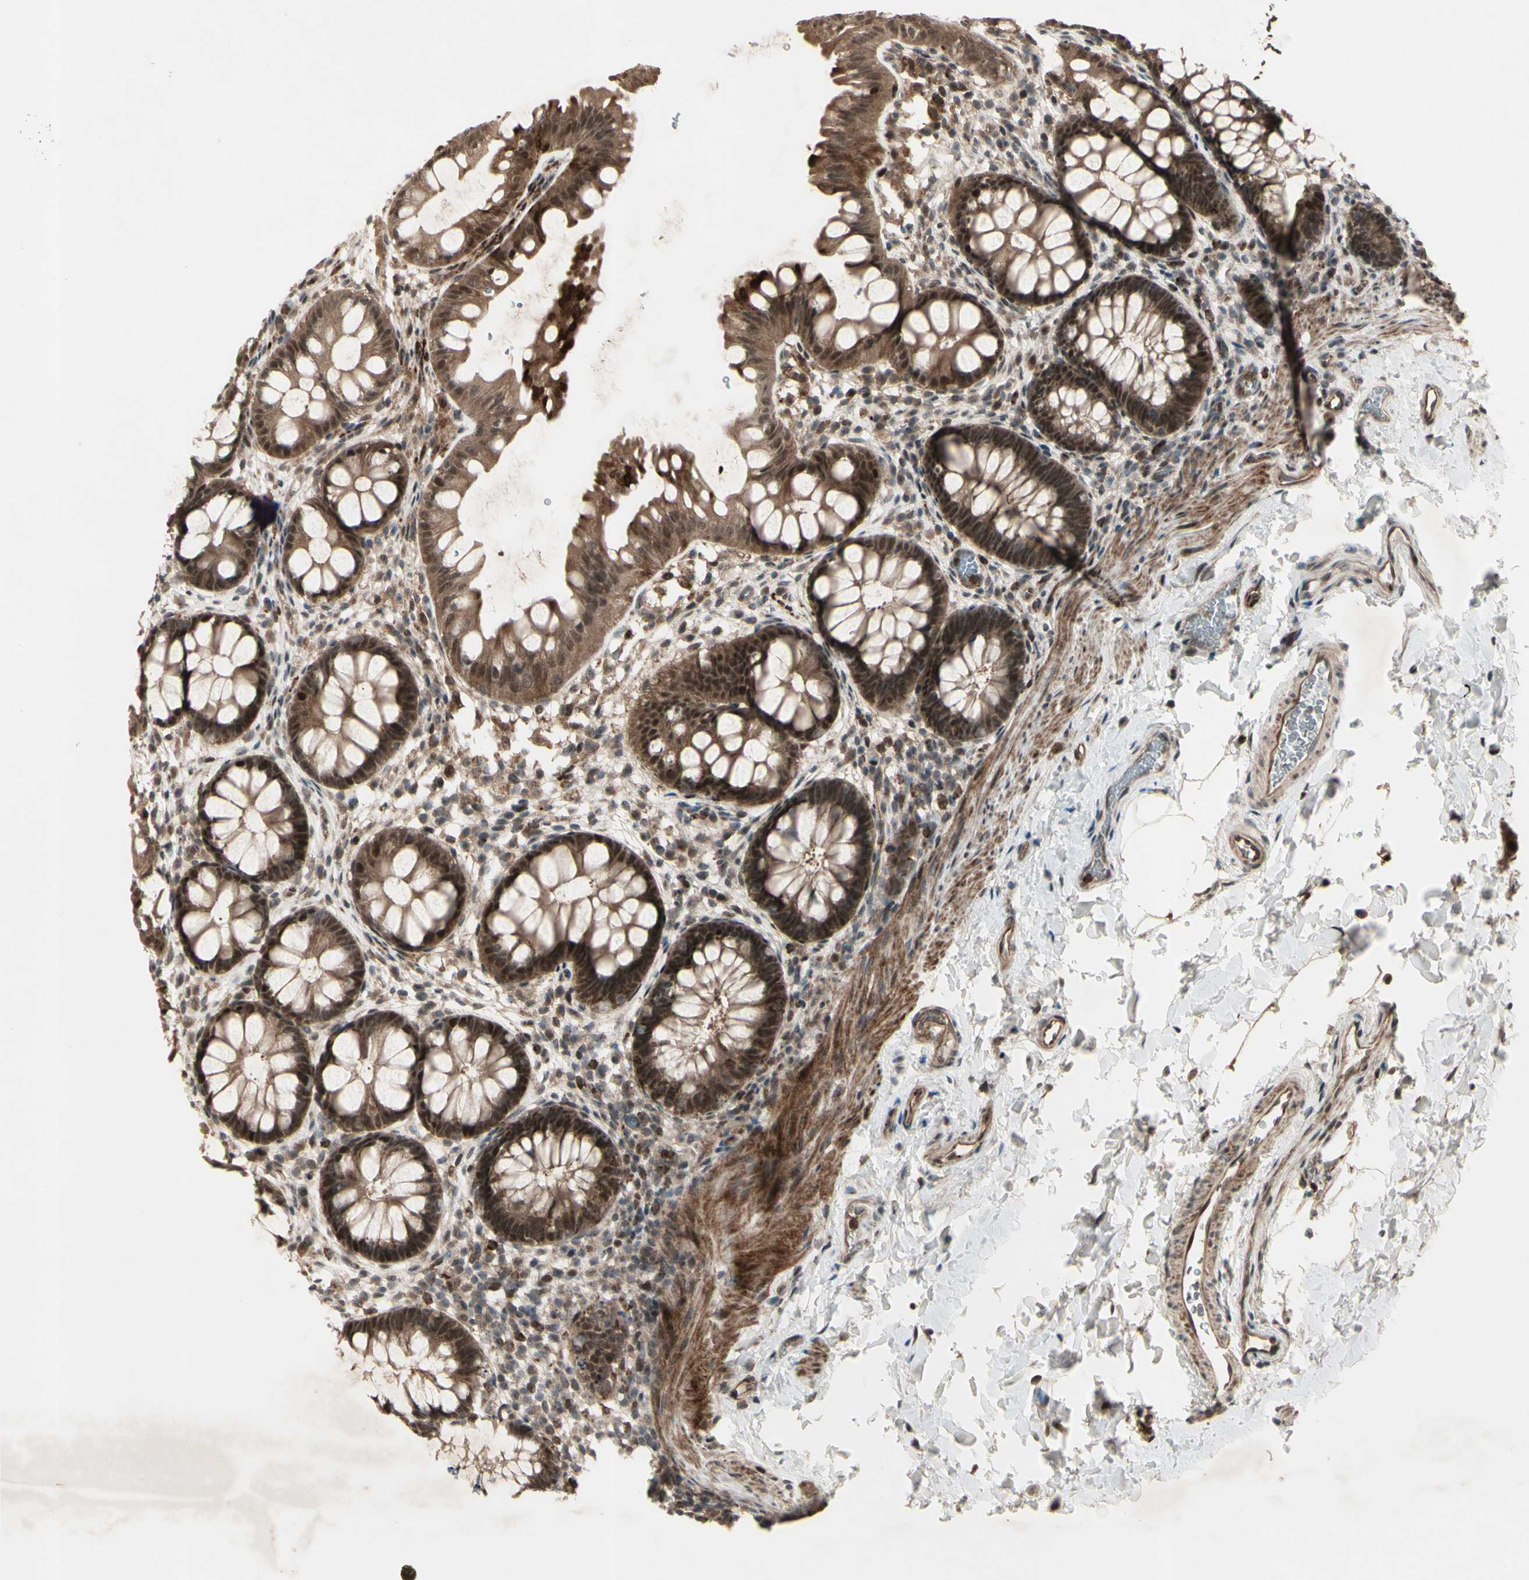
{"staining": {"intensity": "strong", "quantity": ">75%", "location": "cytoplasmic/membranous,nuclear"}, "tissue": "rectum", "cell_type": "Glandular cells", "image_type": "normal", "snomed": [{"axis": "morphology", "description": "Normal tissue, NOS"}, {"axis": "topography", "description": "Rectum"}], "caption": "Strong cytoplasmic/membranous,nuclear staining for a protein is identified in about >75% of glandular cells of unremarkable rectum using immunohistochemistry (IHC).", "gene": "MLF2", "patient": {"sex": "female", "age": 24}}